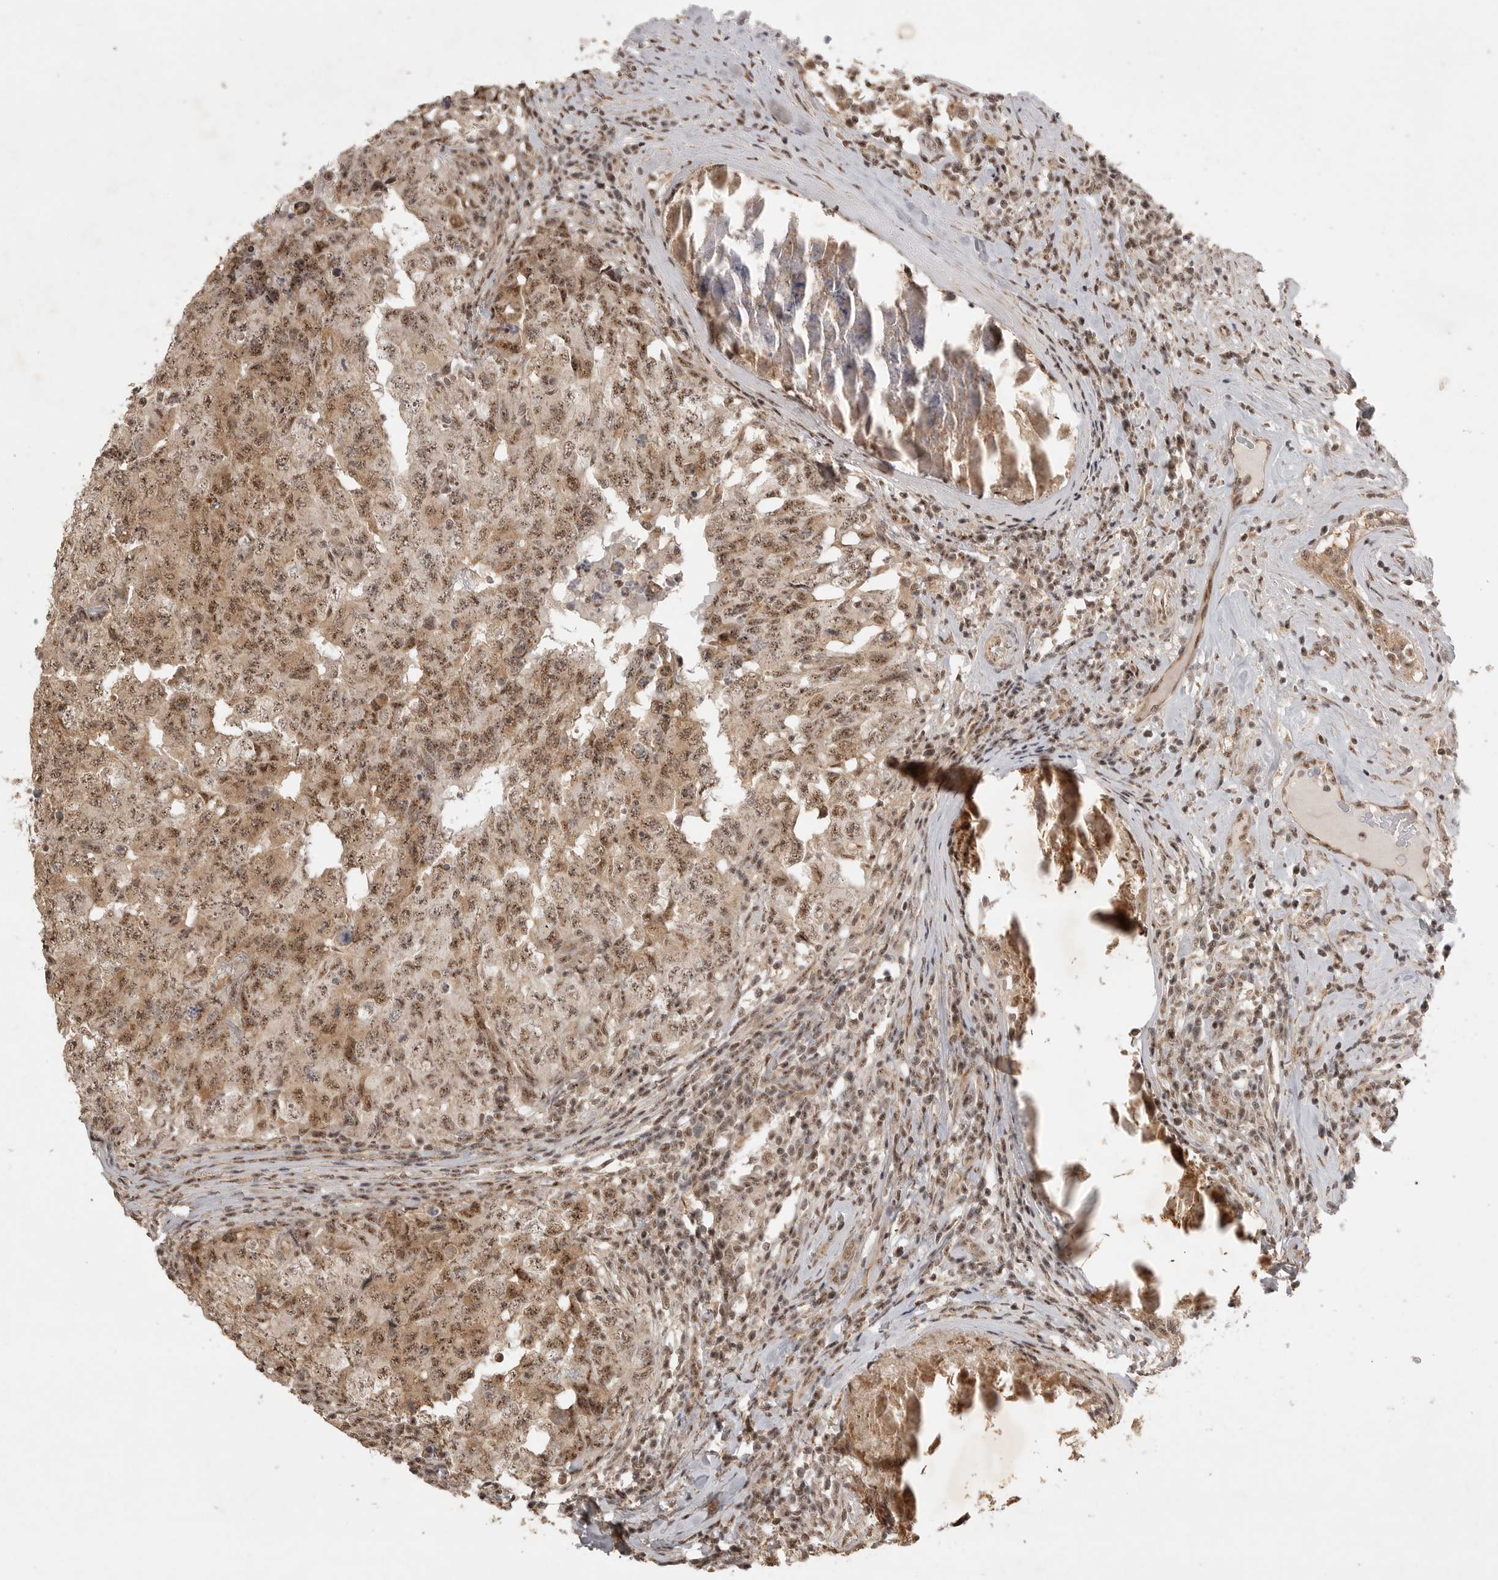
{"staining": {"intensity": "moderate", "quantity": ">75%", "location": "nuclear"}, "tissue": "testis cancer", "cell_type": "Tumor cells", "image_type": "cancer", "snomed": [{"axis": "morphology", "description": "Carcinoma, Embryonal, NOS"}, {"axis": "topography", "description": "Testis"}], "caption": "IHC histopathology image of human testis cancer stained for a protein (brown), which reveals medium levels of moderate nuclear staining in about >75% of tumor cells.", "gene": "POMP", "patient": {"sex": "male", "age": 26}}